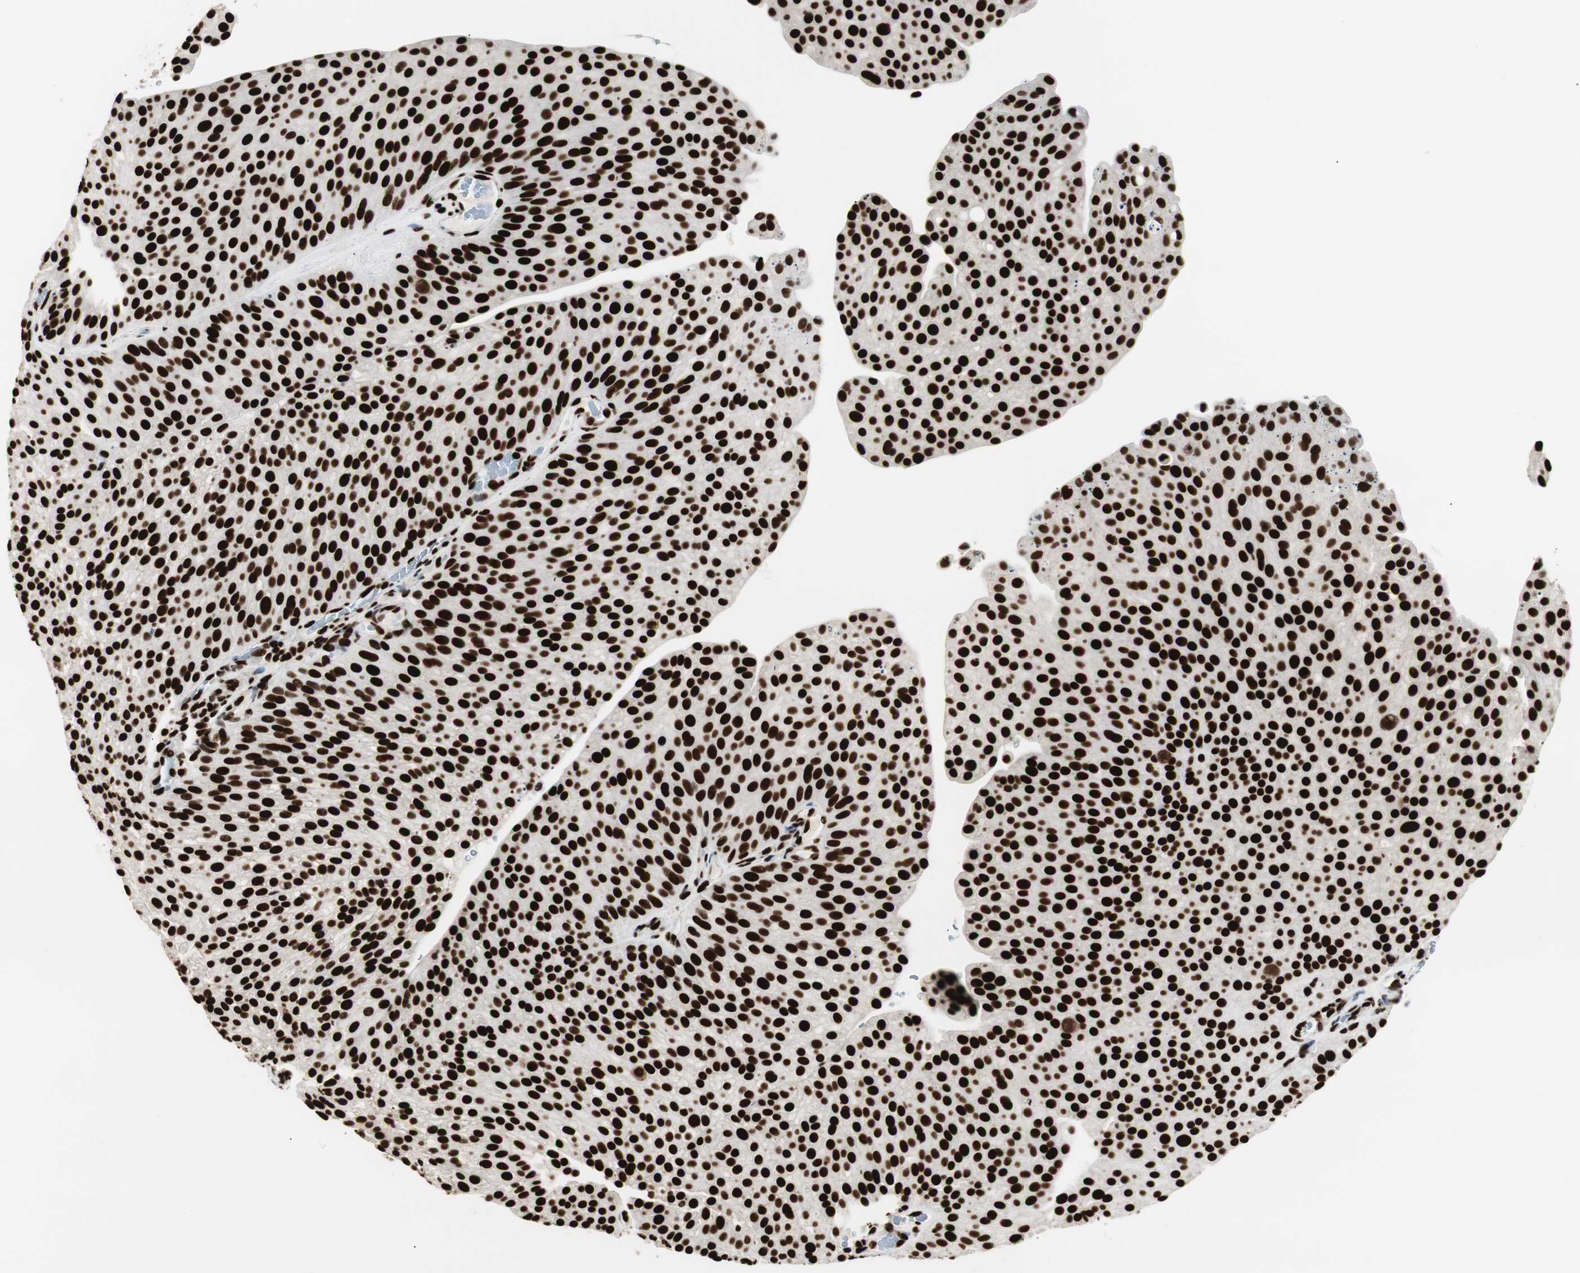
{"staining": {"intensity": "strong", "quantity": ">75%", "location": "nuclear"}, "tissue": "urothelial cancer", "cell_type": "Tumor cells", "image_type": "cancer", "snomed": [{"axis": "morphology", "description": "Urothelial carcinoma, Low grade"}, {"axis": "topography", "description": "Smooth muscle"}, {"axis": "topography", "description": "Urinary bladder"}], "caption": "Low-grade urothelial carcinoma stained with immunohistochemistry (IHC) exhibits strong nuclear expression in approximately >75% of tumor cells.", "gene": "MTA2", "patient": {"sex": "male", "age": 60}}